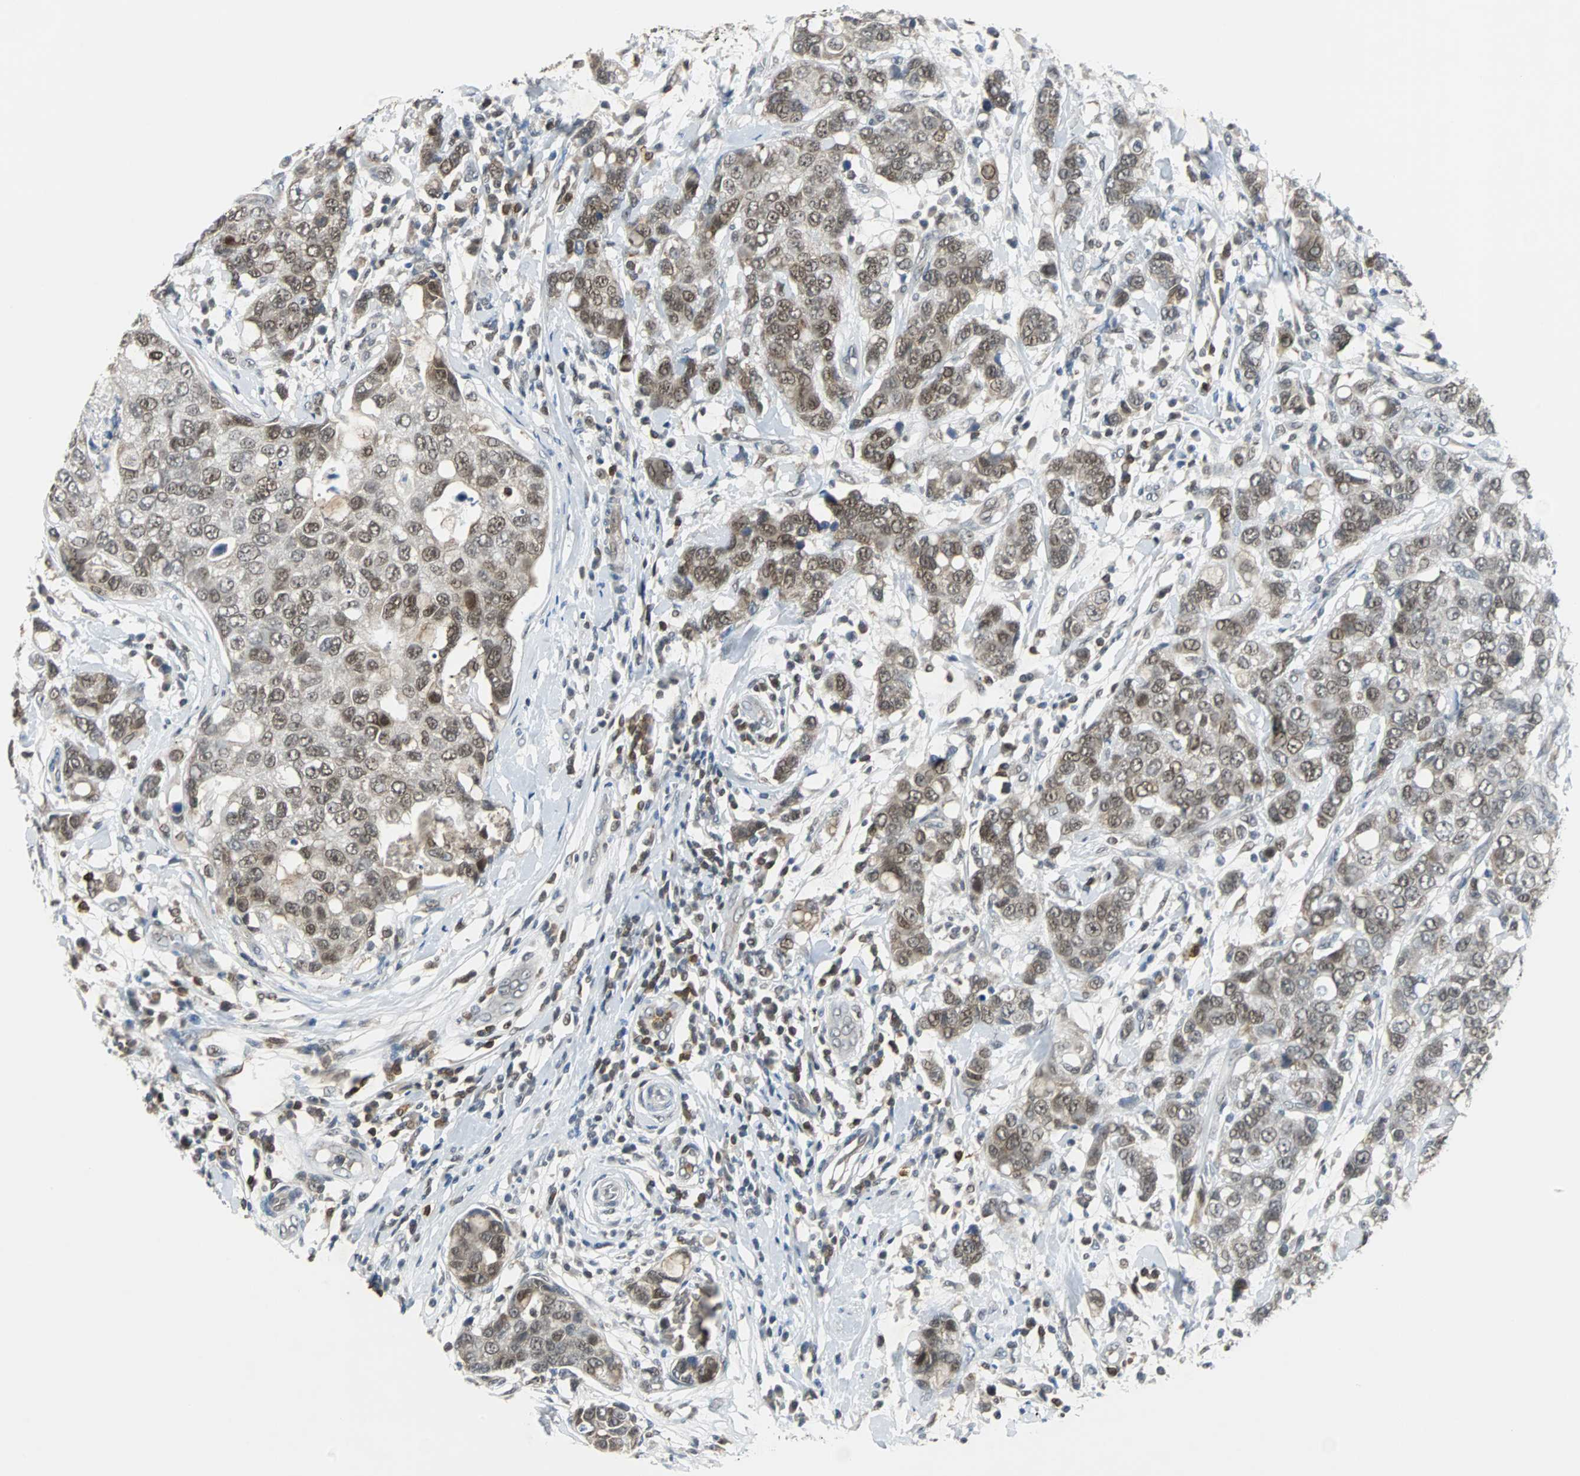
{"staining": {"intensity": "moderate", "quantity": ">75%", "location": "nuclear"}, "tissue": "breast cancer", "cell_type": "Tumor cells", "image_type": "cancer", "snomed": [{"axis": "morphology", "description": "Duct carcinoma"}, {"axis": "topography", "description": "Breast"}], "caption": "Brown immunohistochemical staining in breast invasive ductal carcinoma exhibits moderate nuclear staining in approximately >75% of tumor cells.", "gene": "SIRT1", "patient": {"sex": "female", "age": 27}}